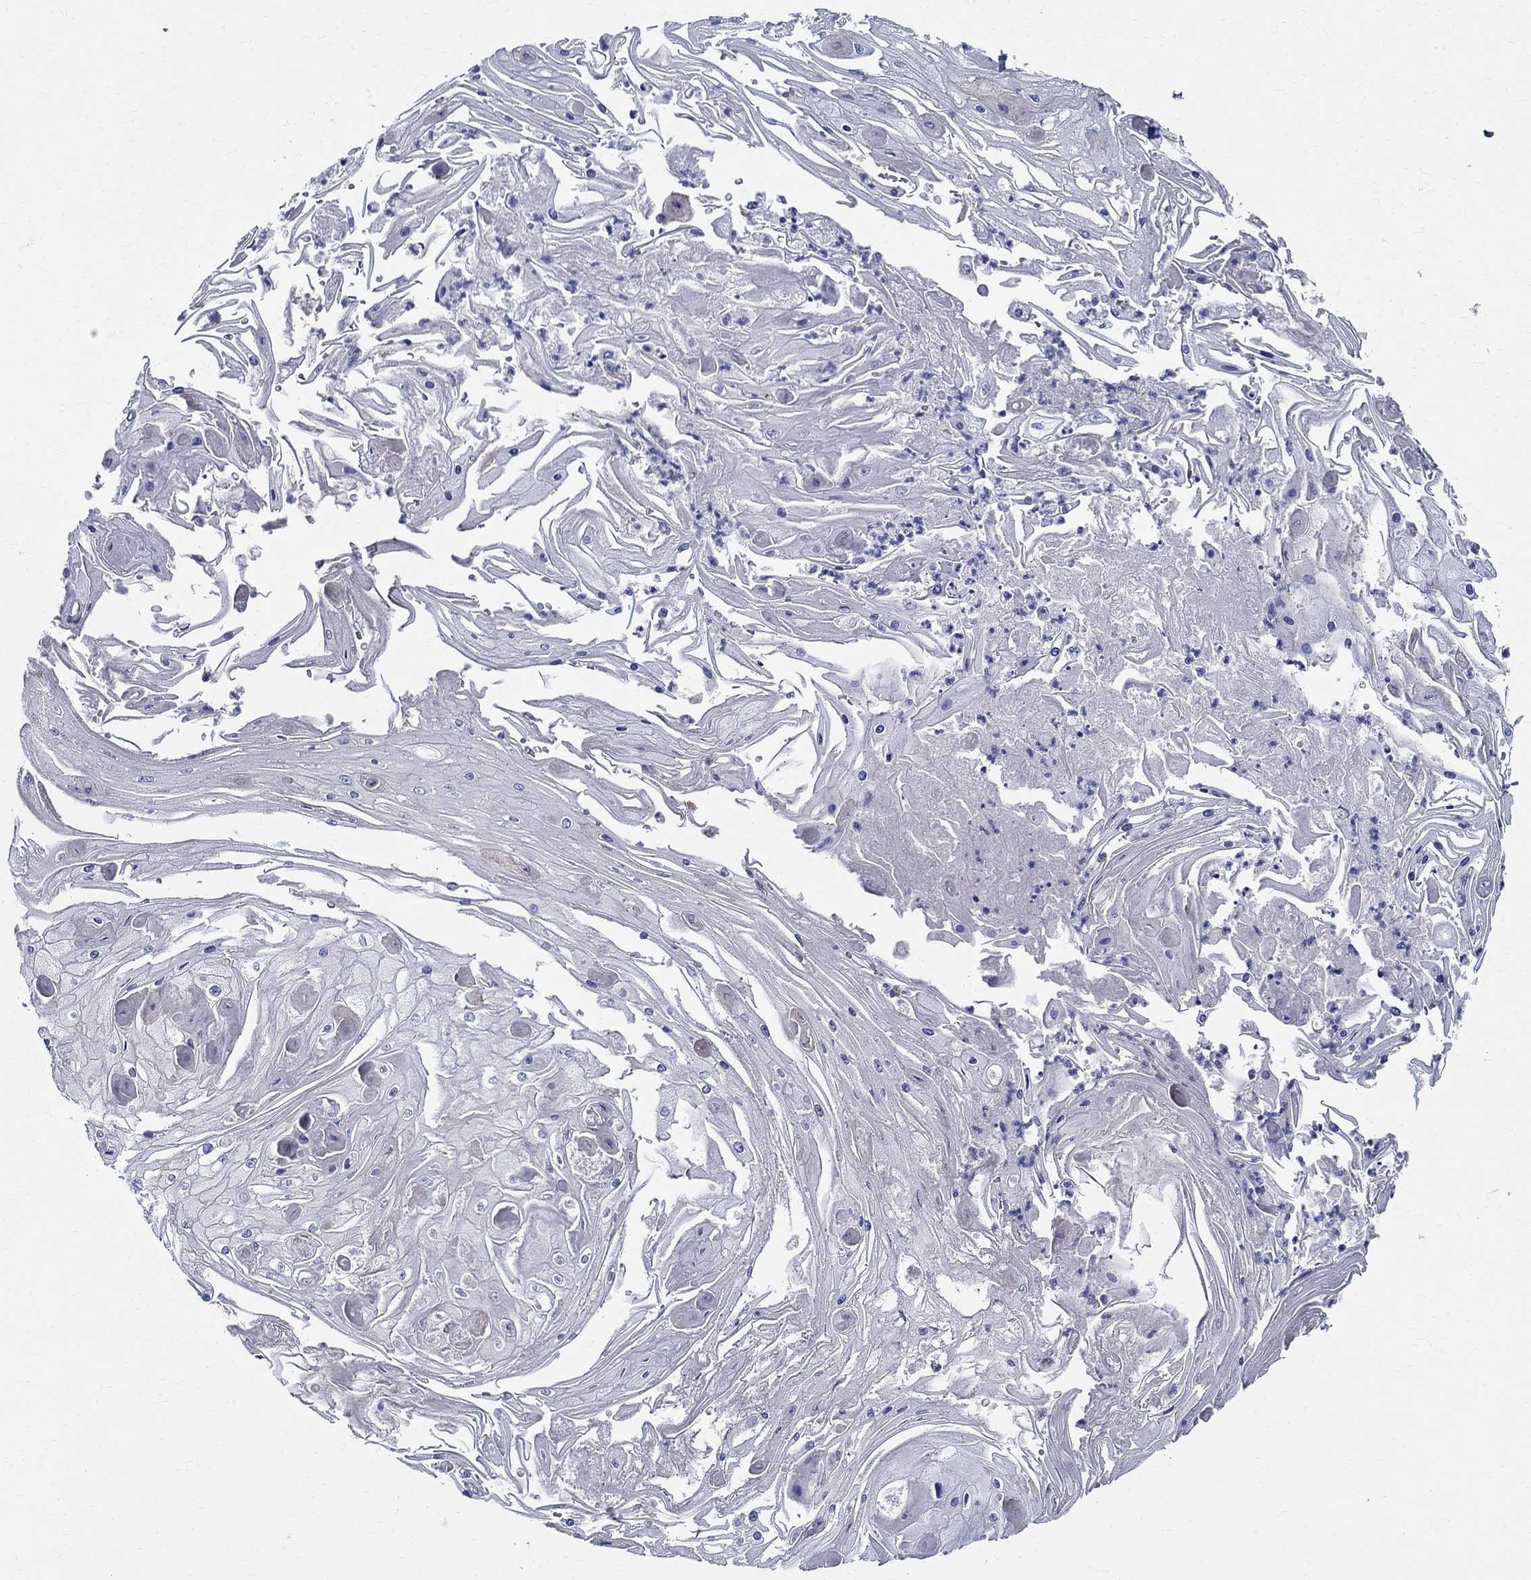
{"staining": {"intensity": "negative", "quantity": "none", "location": "none"}, "tissue": "skin cancer", "cell_type": "Tumor cells", "image_type": "cancer", "snomed": [{"axis": "morphology", "description": "Squamous cell carcinoma, NOS"}, {"axis": "topography", "description": "Skin"}], "caption": "This is a image of immunohistochemistry (IHC) staining of skin cancer, which shows no positivity in tumor cells. The staining is performed using DAB (3,3'-diaminobenzidine) brown chromogen with nuclei counter-stained in using hematoxylin.", "gene": "CETN1", "patient": {"sex": "male", "age": 70}}